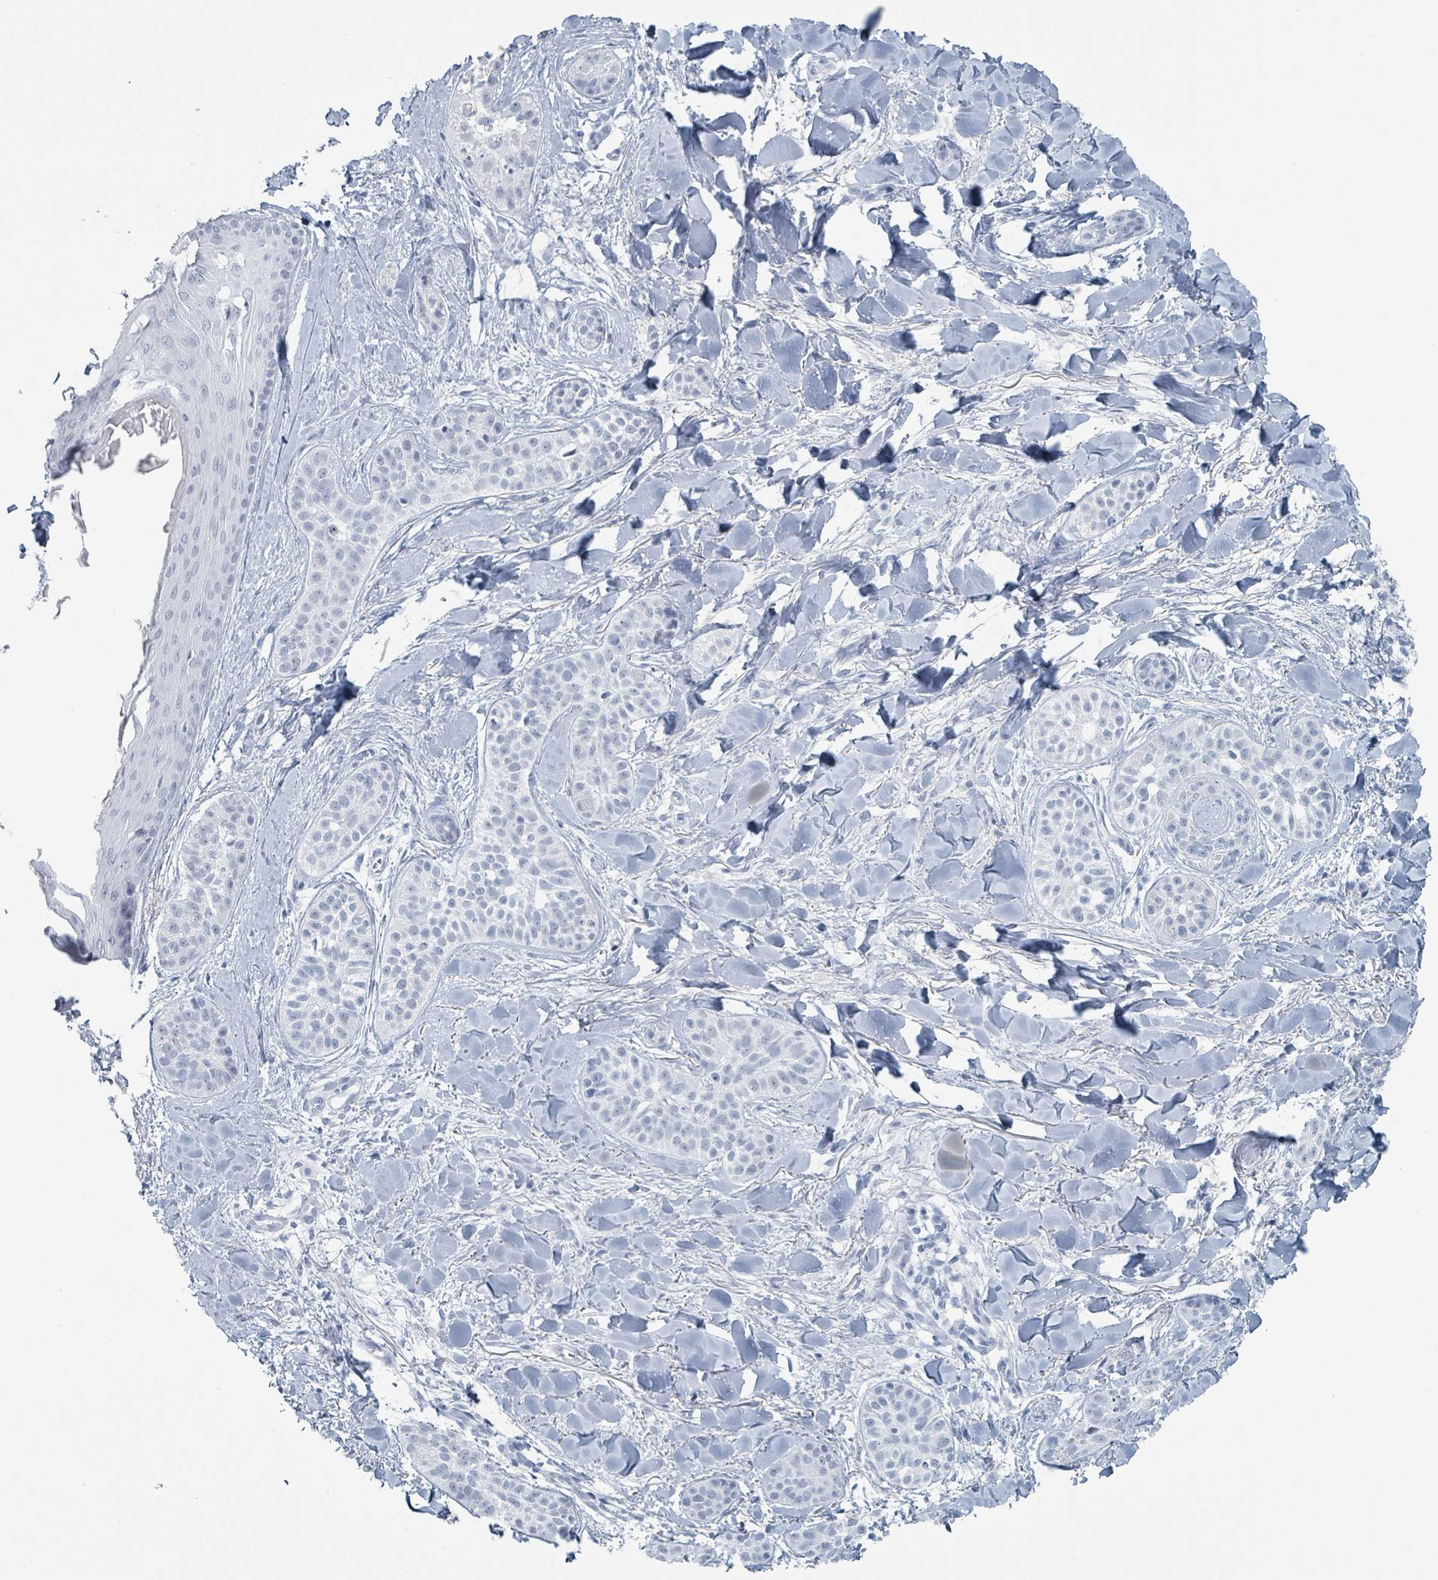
{"staining": {"intensity": "negative", "quantity": "none", "location": "none"}, "tissue": "skin cancer", "cell_type": "Tumor cells", "image_type": "cancer", "snomed": [{"axis": "morphology", "description": "Basal cell carcinoma"}, {"axis": "topography", "description": "Skin"}], "caption": "This is an IHC photomicrograph of skin basal cell carcinoma. There is no positivity in tumor cells.", "gene": "GPR15LG", "patient": {"sex": "male", "age": 52}}